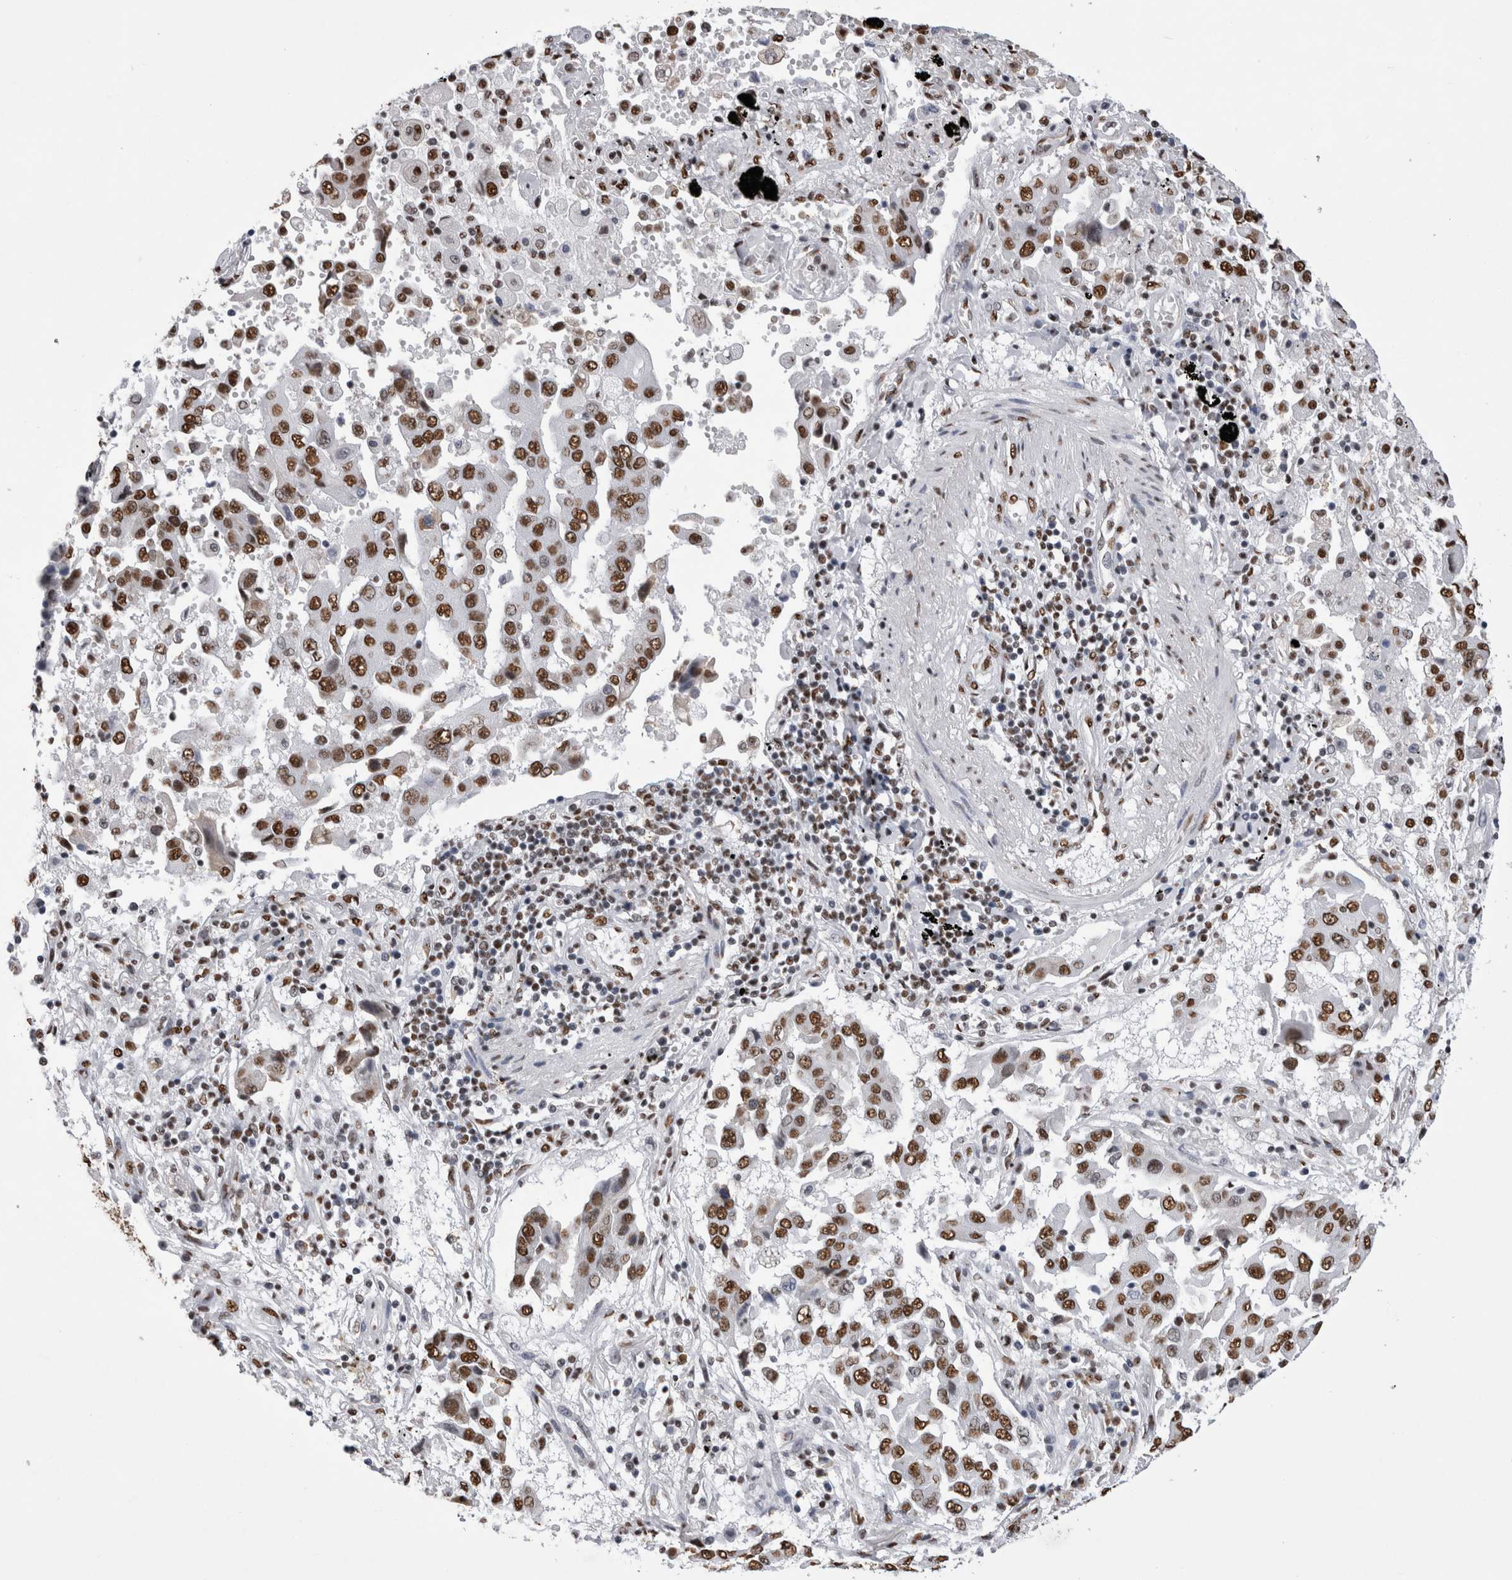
{"staining": {"intensity": "strong", "quantity": ">75%", "location": "nuclear"}, "tissue": "lung cancer", "cell_type": "Tumor cells", "image_type": "cancer", "snomed": [{"axis": "morphology", "description": "Adenocarcinoma, NOS"}, {"axis": "topography", "description": "Lung"}], "caption": "DAB immunohistochemical staining of lung cancer (adenocarcinoma) reveals strong nuclear protein positivity in about >75% of tumor cells.", "gene": "ALPK3", "patient": {"sex": "female", "age": 65}}